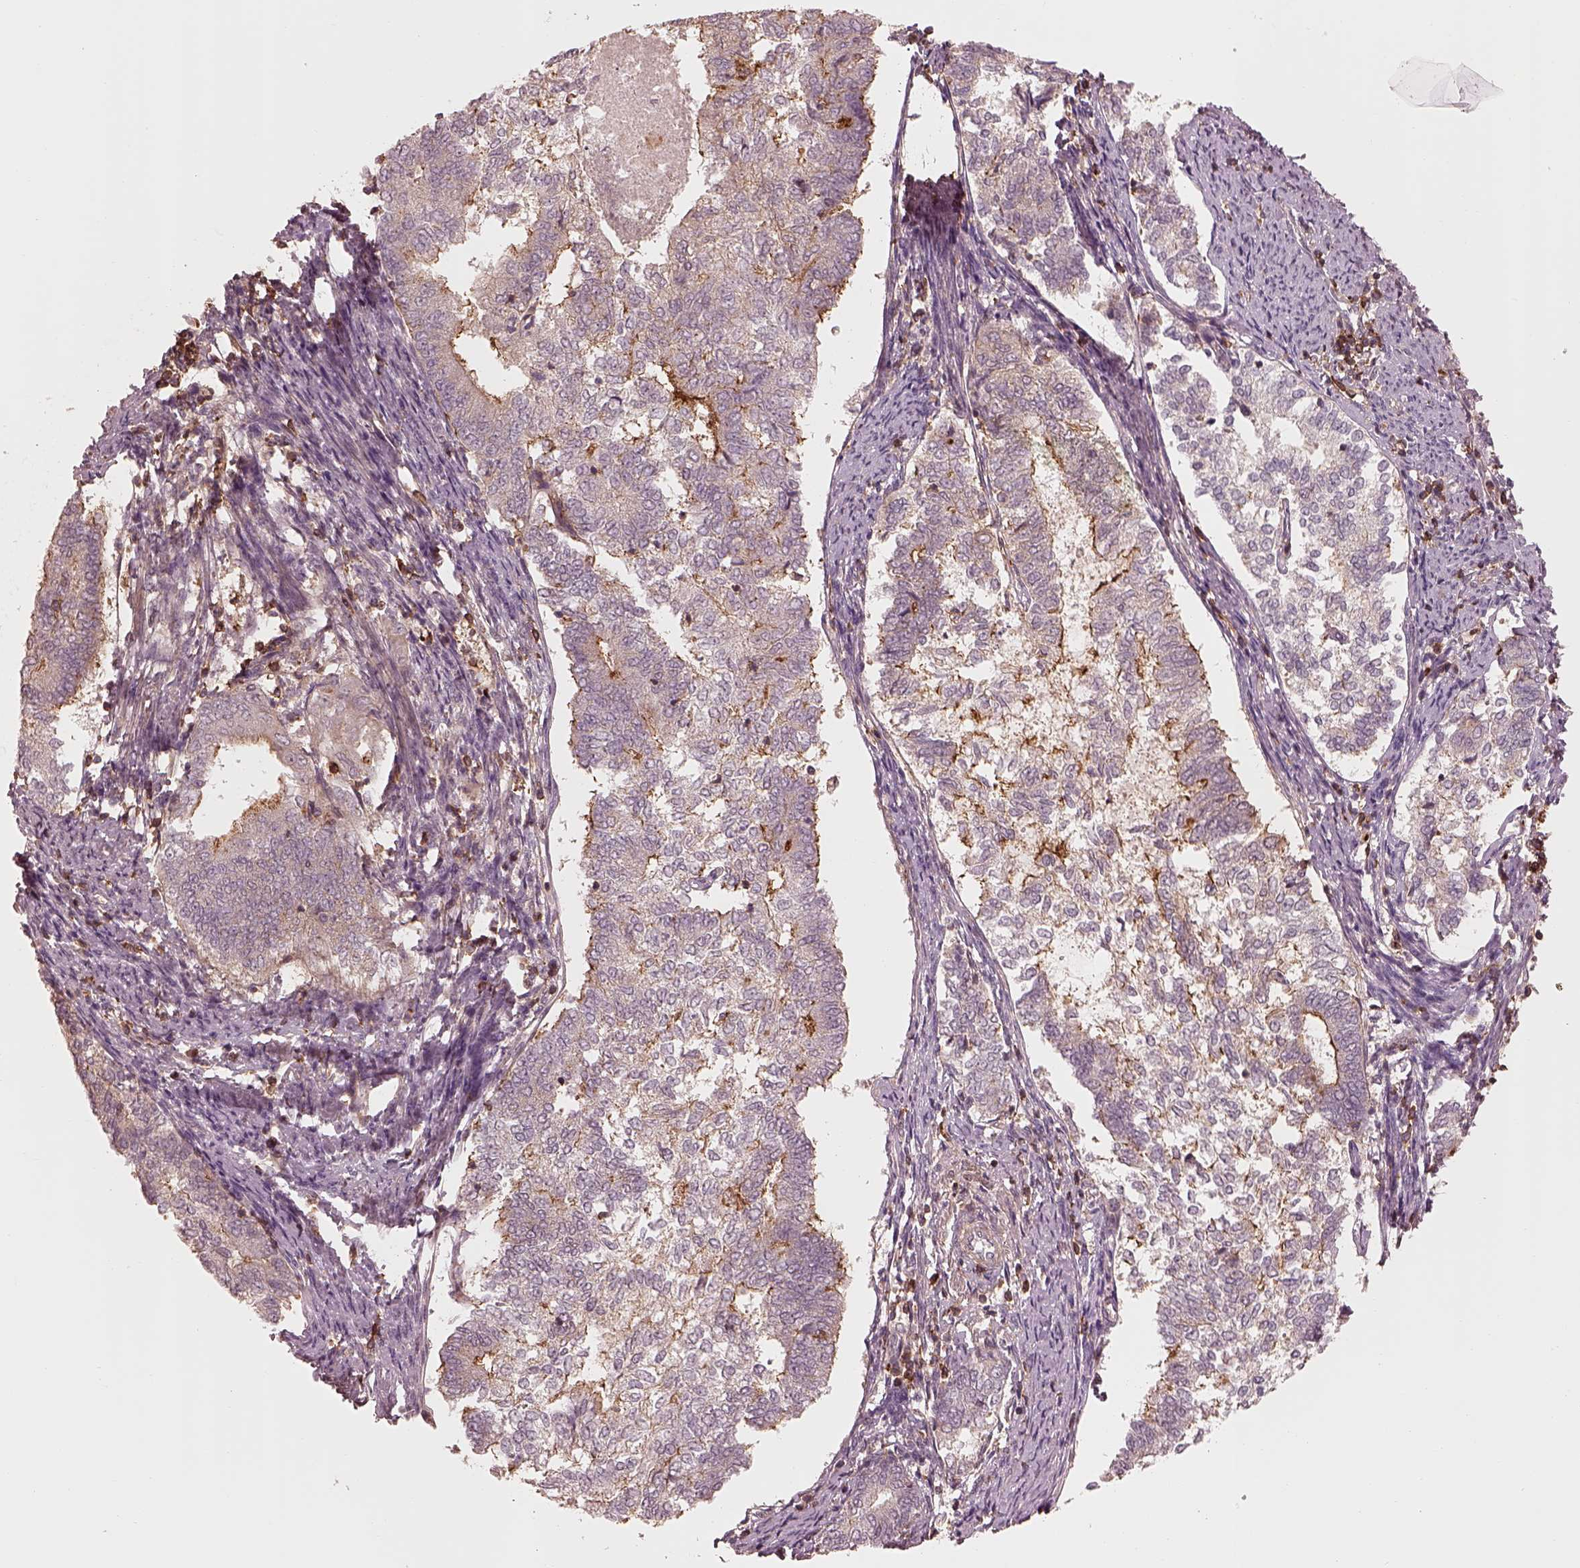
{"staining": {"intensity": "strong", "quantity": "<25%", "location": "cytoplasmic/membranous"}, "tissue": "endometrial cancer", "cell_type": "Tumor cells", "image_type": "cancer", "snomed": [{"axis": "morphology", "description": "Adenocarcinoma, NOS"}, {"axis": "topography", "description": "Endometrium"}], "caption": "Immunohistochemical staining of endometrial adenocarcinoma demonstrates medium levels of strong cytoplasmic/membranous positivity in about <25% of tumor cells.", "gene": "FAM107B", "patient": {"sex": "female", "age": 65}}